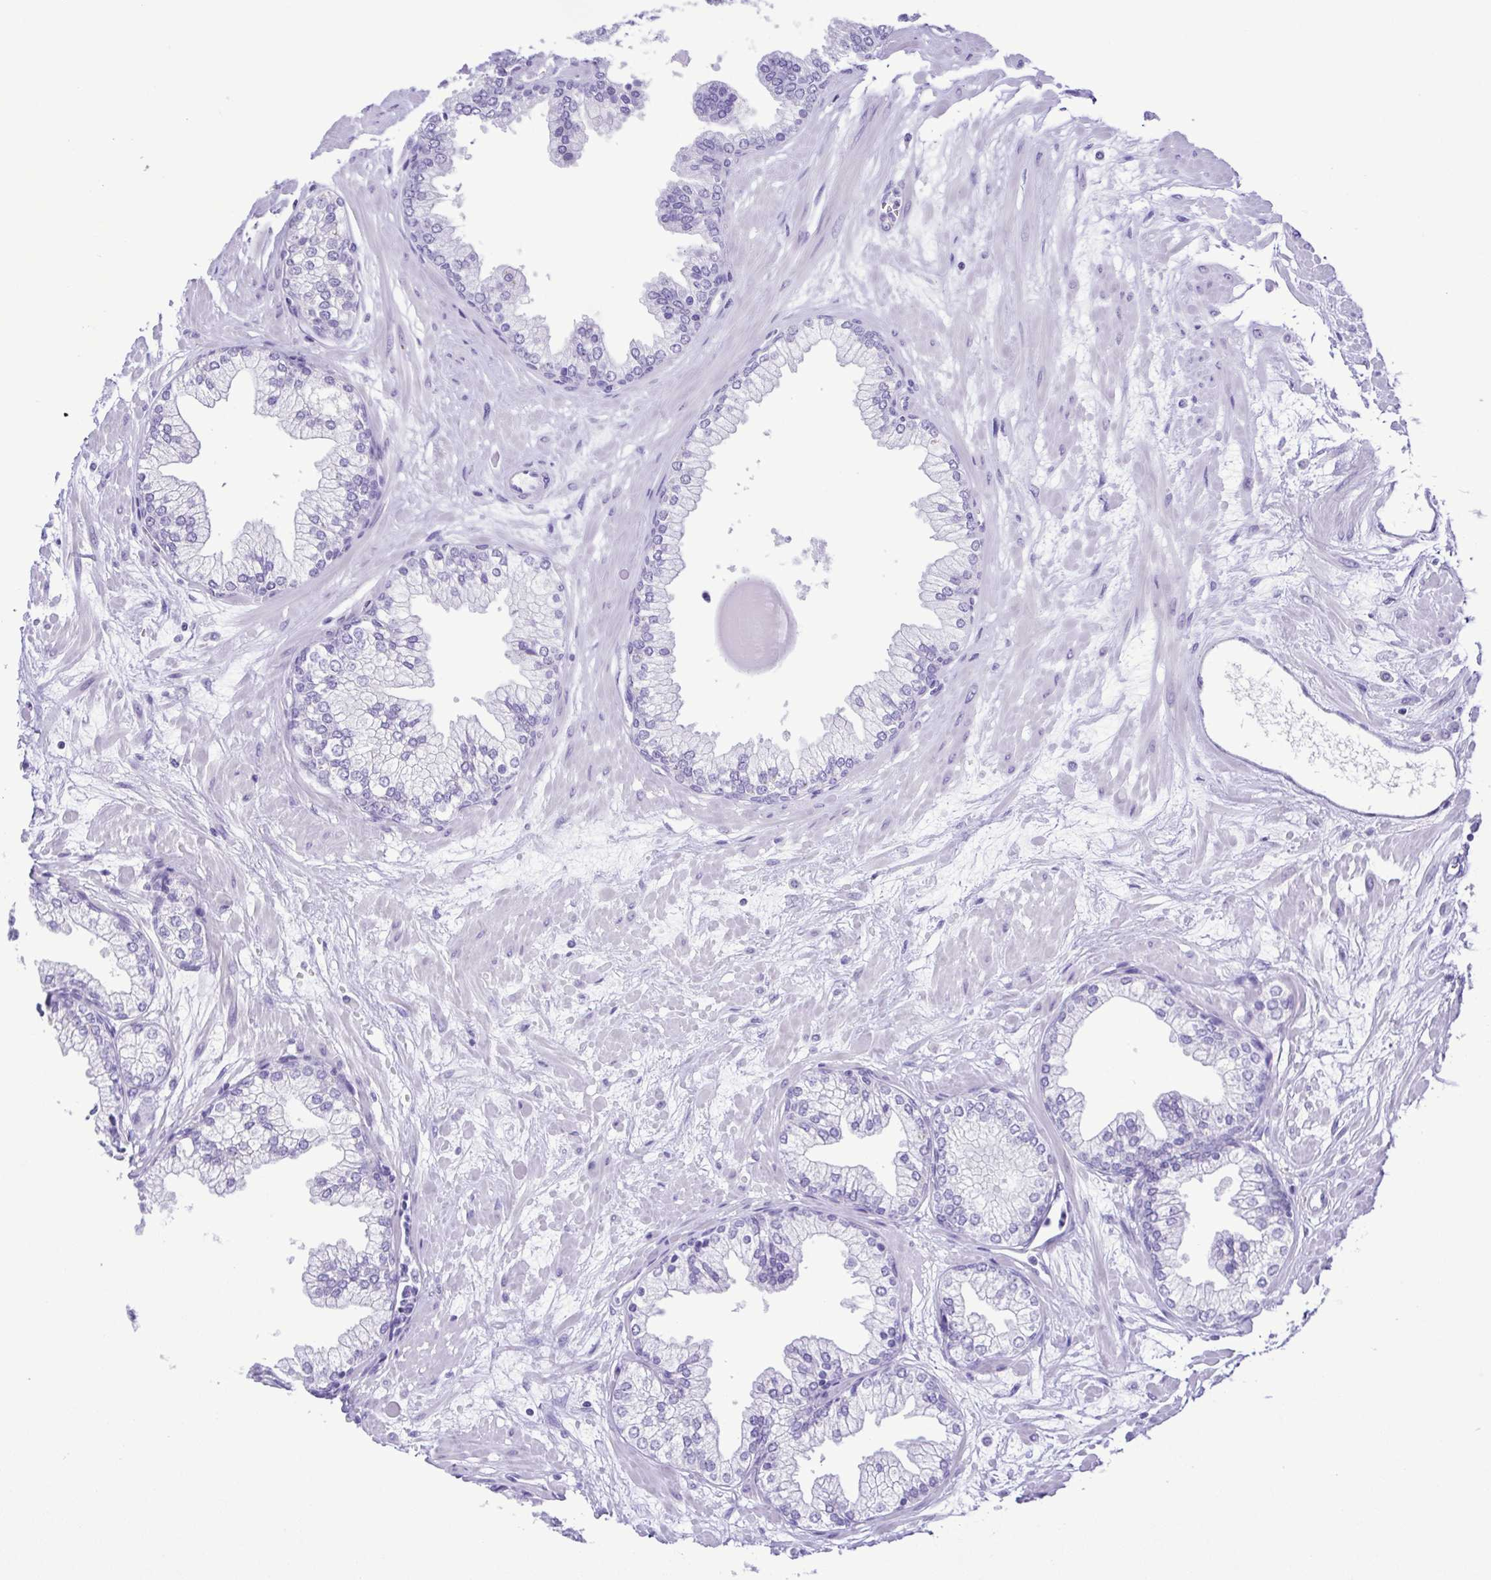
{"staining": {"intensity": "negative", "quantity": "none", "location": "none"}, "tissue": "prostate", "cell_type": "Glandular cells", "image_type": "normal", "snomed": [{"axis": "morphology", "description": "Normal tissue, NOS"}, {"axis": "topography", "description": "Prostate"}, {"axis": "topography", "description": "Peripheral nerve tissue"}], "caption": "An IHC micrograph of unremarkable prostate is shown. There is no staining in glandular cells of prostate.", "gene": "CASP14", "patient": {"sex": "male", "age": 61}}